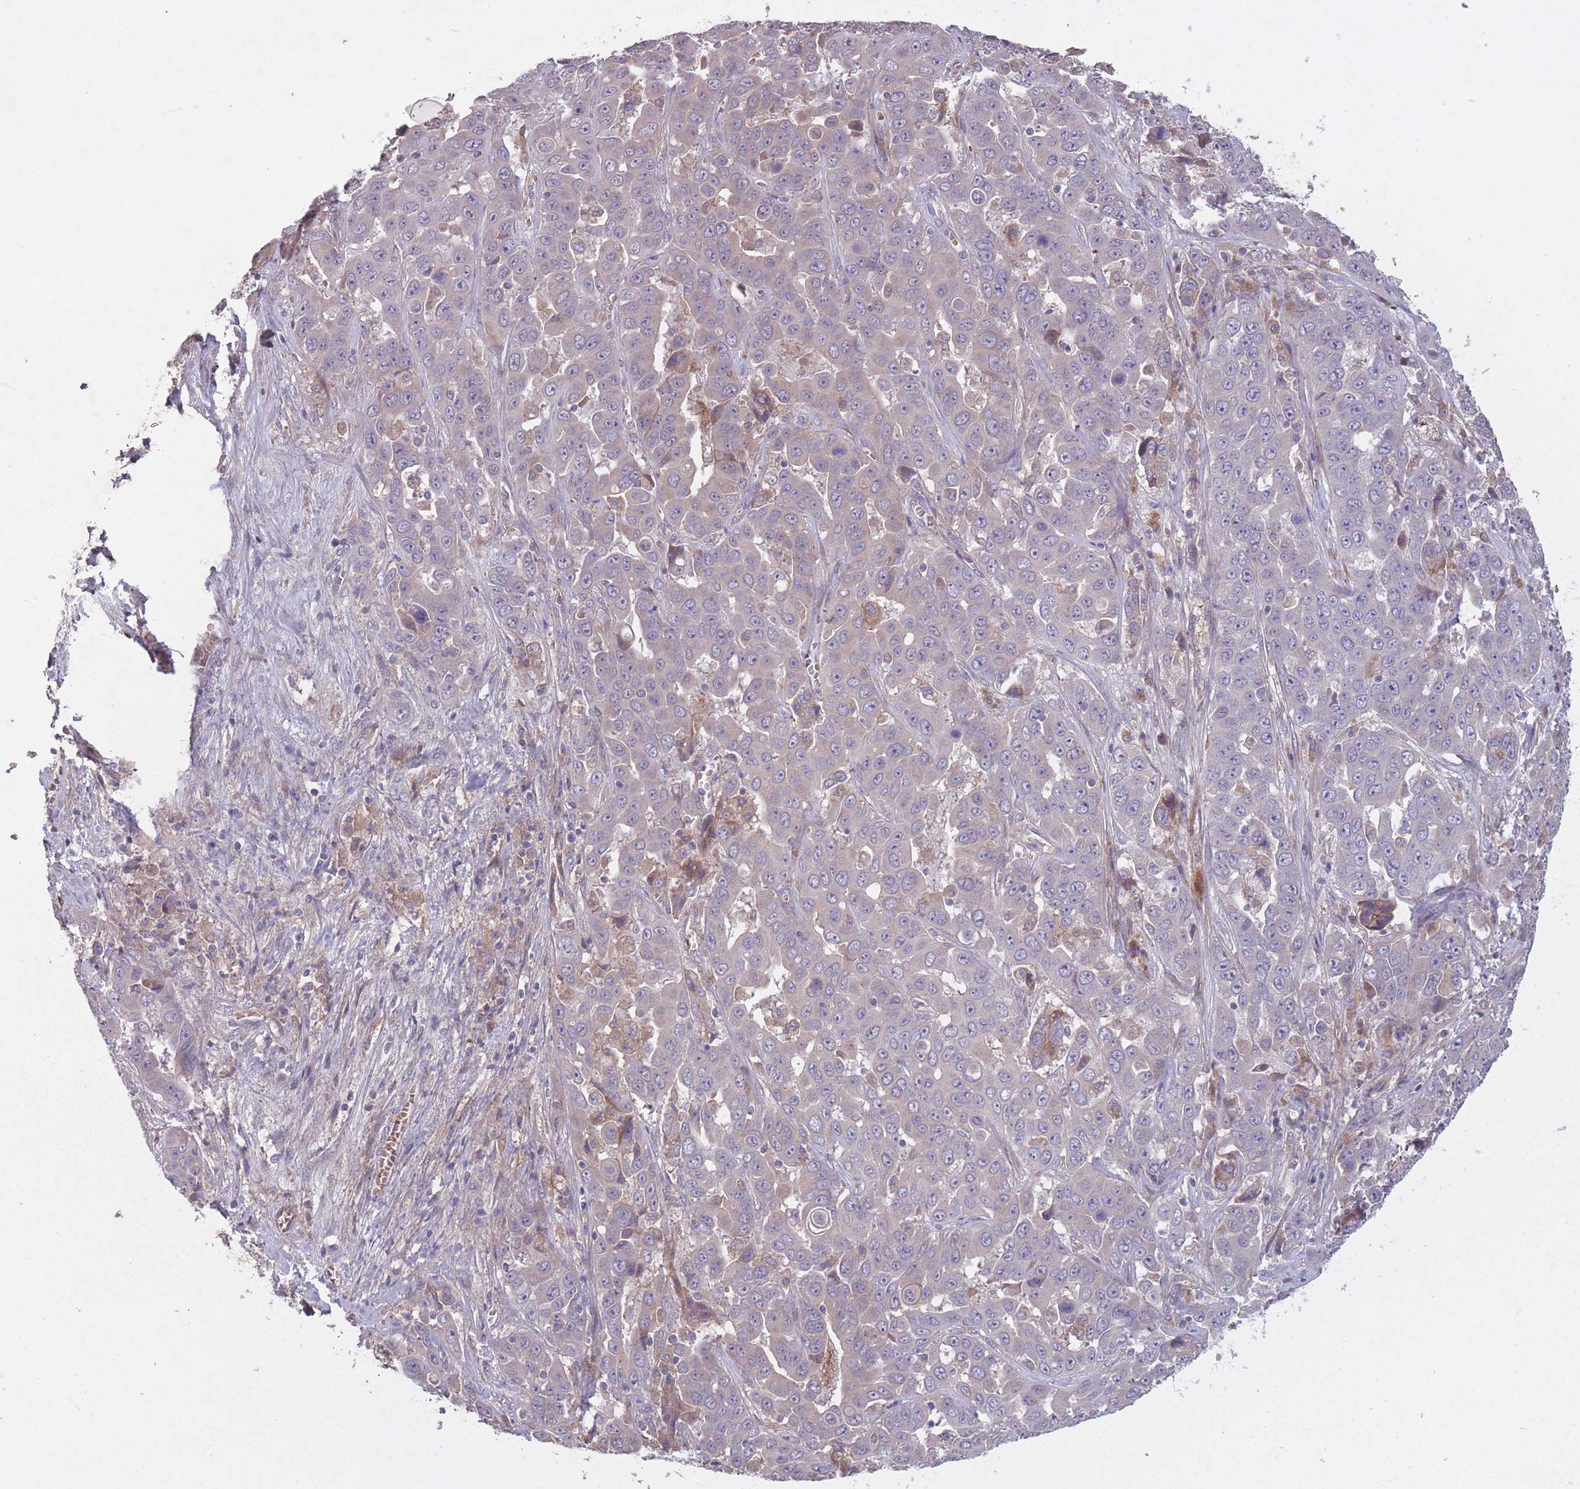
{"staining": {"intensity": "negative", "quantity": "none", "location": "none"}, "tissue": "liver cancer", "cell_type": "Tumor cells", "image_type": "cancer", "snomed": [{"axis": "morphology", "description": "Cholangiocarcinoma"}, {"axis": "topography", "description": "Liver"}], "caption": "Immunohistochemistry image of neoplastic tissue: human cholangiocarcinoma (liver) stained with DAB (3,3'-diaminobenzidine) displays no significant protein expression in tumor cells.", "gene": "OR2V2", "patient": {"sex": "female", "age": 52}}